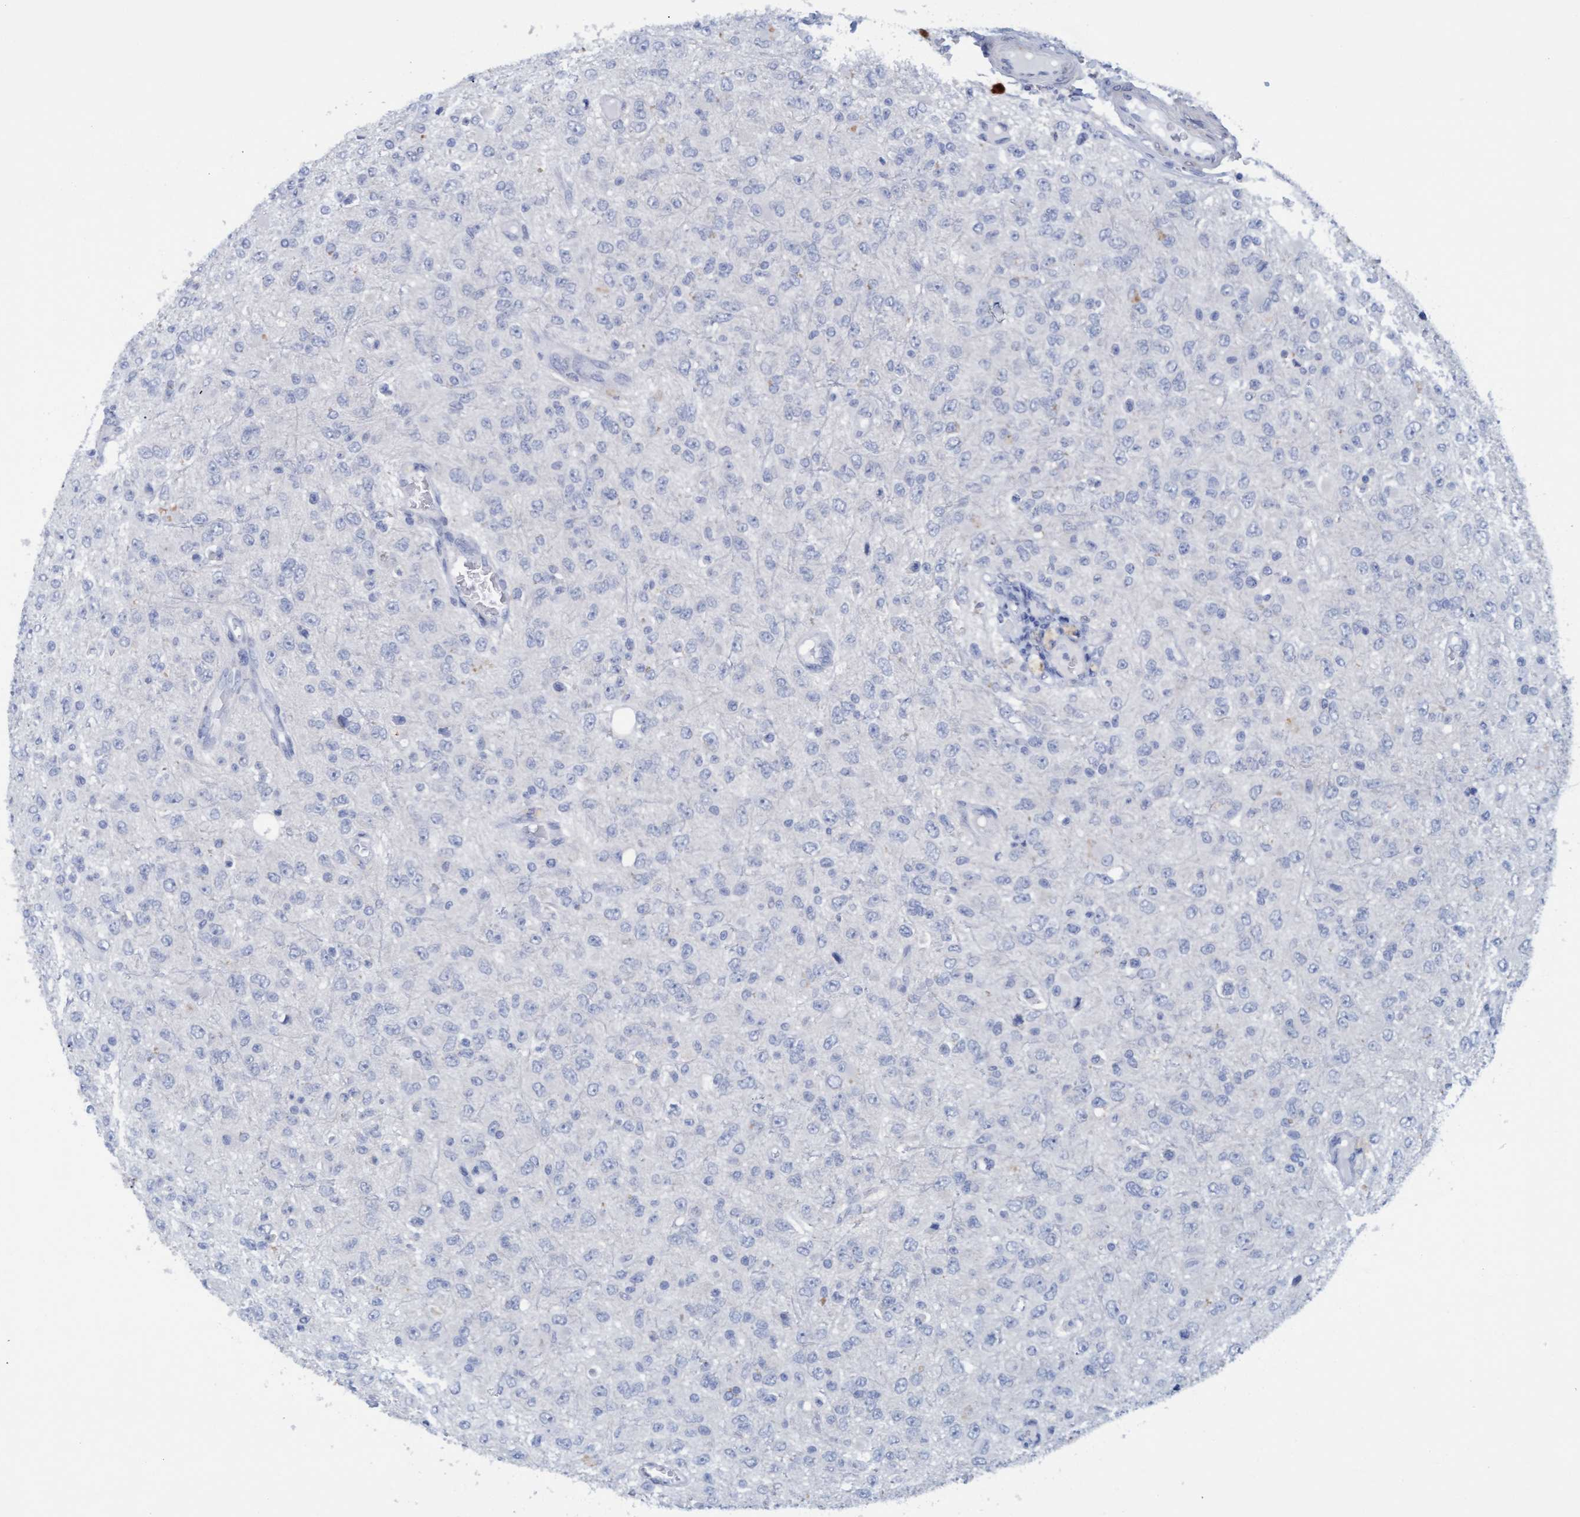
{"staining": {"intensity": "negative", "quantity": "none", "location": "none"}, "tissue": "glioma", "cell_type": "Tumor cells", "image_type": "cancer", "snomed": [{"axis": "morphology", "description": "Glioma, malignant, High grade"}, {"axis": "topography", "description": "pancreas cauda"}], "caption": "The micrograph demonstrates no significant positivity in tumor cells of high-grade glioma (malignant).", "gene": "SSTR3", "patient": {"sex": "male", "age": 60}}